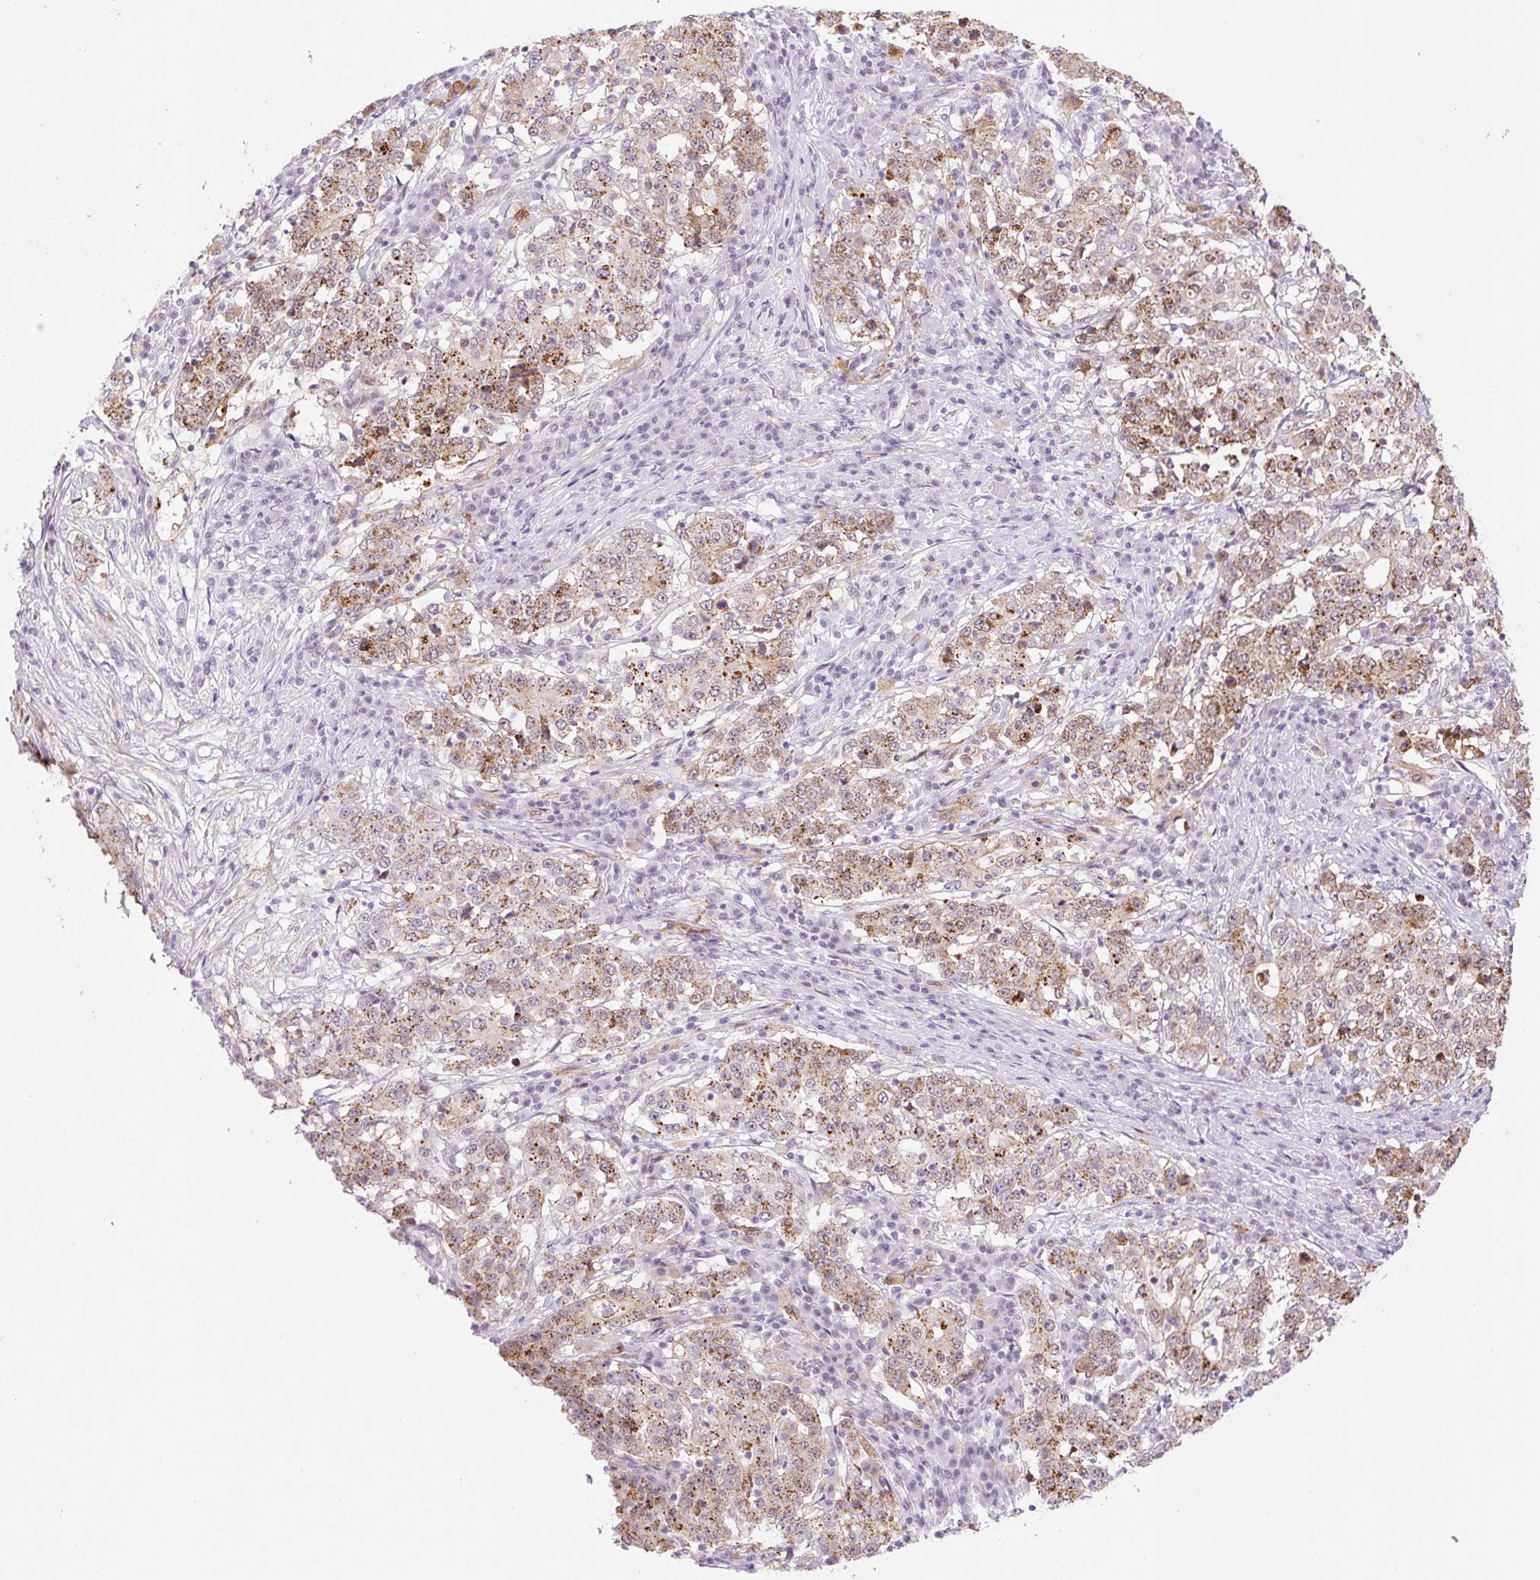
{"staining": {"intensity": "moderate", "quantity": "25%-75%", "location": "cytoplasmic/membranous"}, "tissue": "stomach cancer", "cell_type": "Tumor cells", "image_type": "cancer", "snomed": [{"axis": "morphology", "description": "Adenocarcinoma, NOS"}, {"axis": "topography", "description": "Stomach"}], "caption": "Stomach cancer was stained to show a protein in brown. There is medium levels of moderate cytoplasmic/membranous staining in approximately 25%-75% of tumor cells.", "gene": "PALM3", "patient": {"sex": "male", "age": 59}}